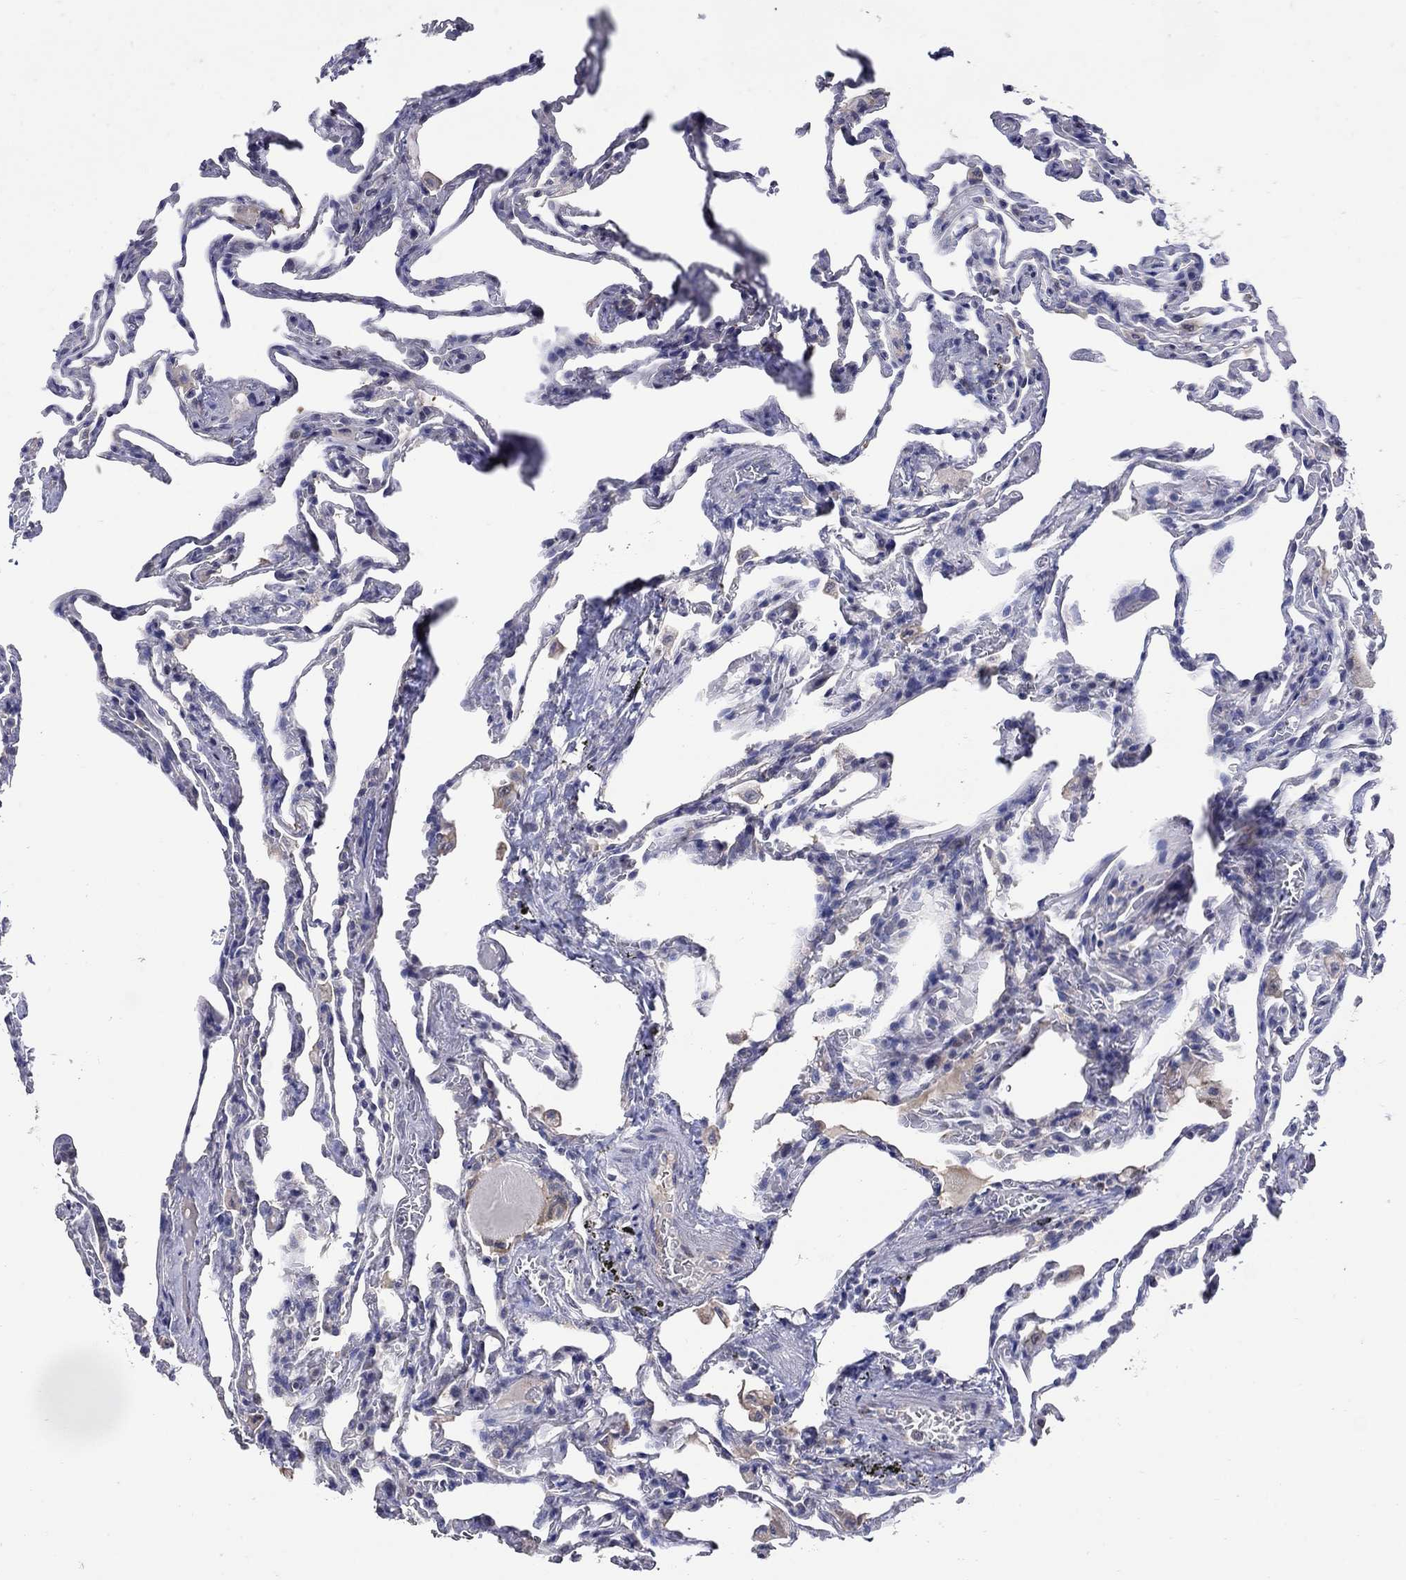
{"staining": {"intensity": "negative", "quantity": "none", "location": "none"}, "tissue": "lung", "cell_type": "Alveolar cells", "image_type": "normal", "snomed": [{"axis": "morphology", "description": "Normal tissue, NOS"}, {"axis": "topography", "description": "Lung"}], "caption": "This histopathology image is of benign lung stained with immunohistochemistry to label a protein in brown with the nuclei are counter-stained blue. There is no staining in alveolar cells.", "gene": "CETN1", "patient": {"sex": "female", "age": 43}}